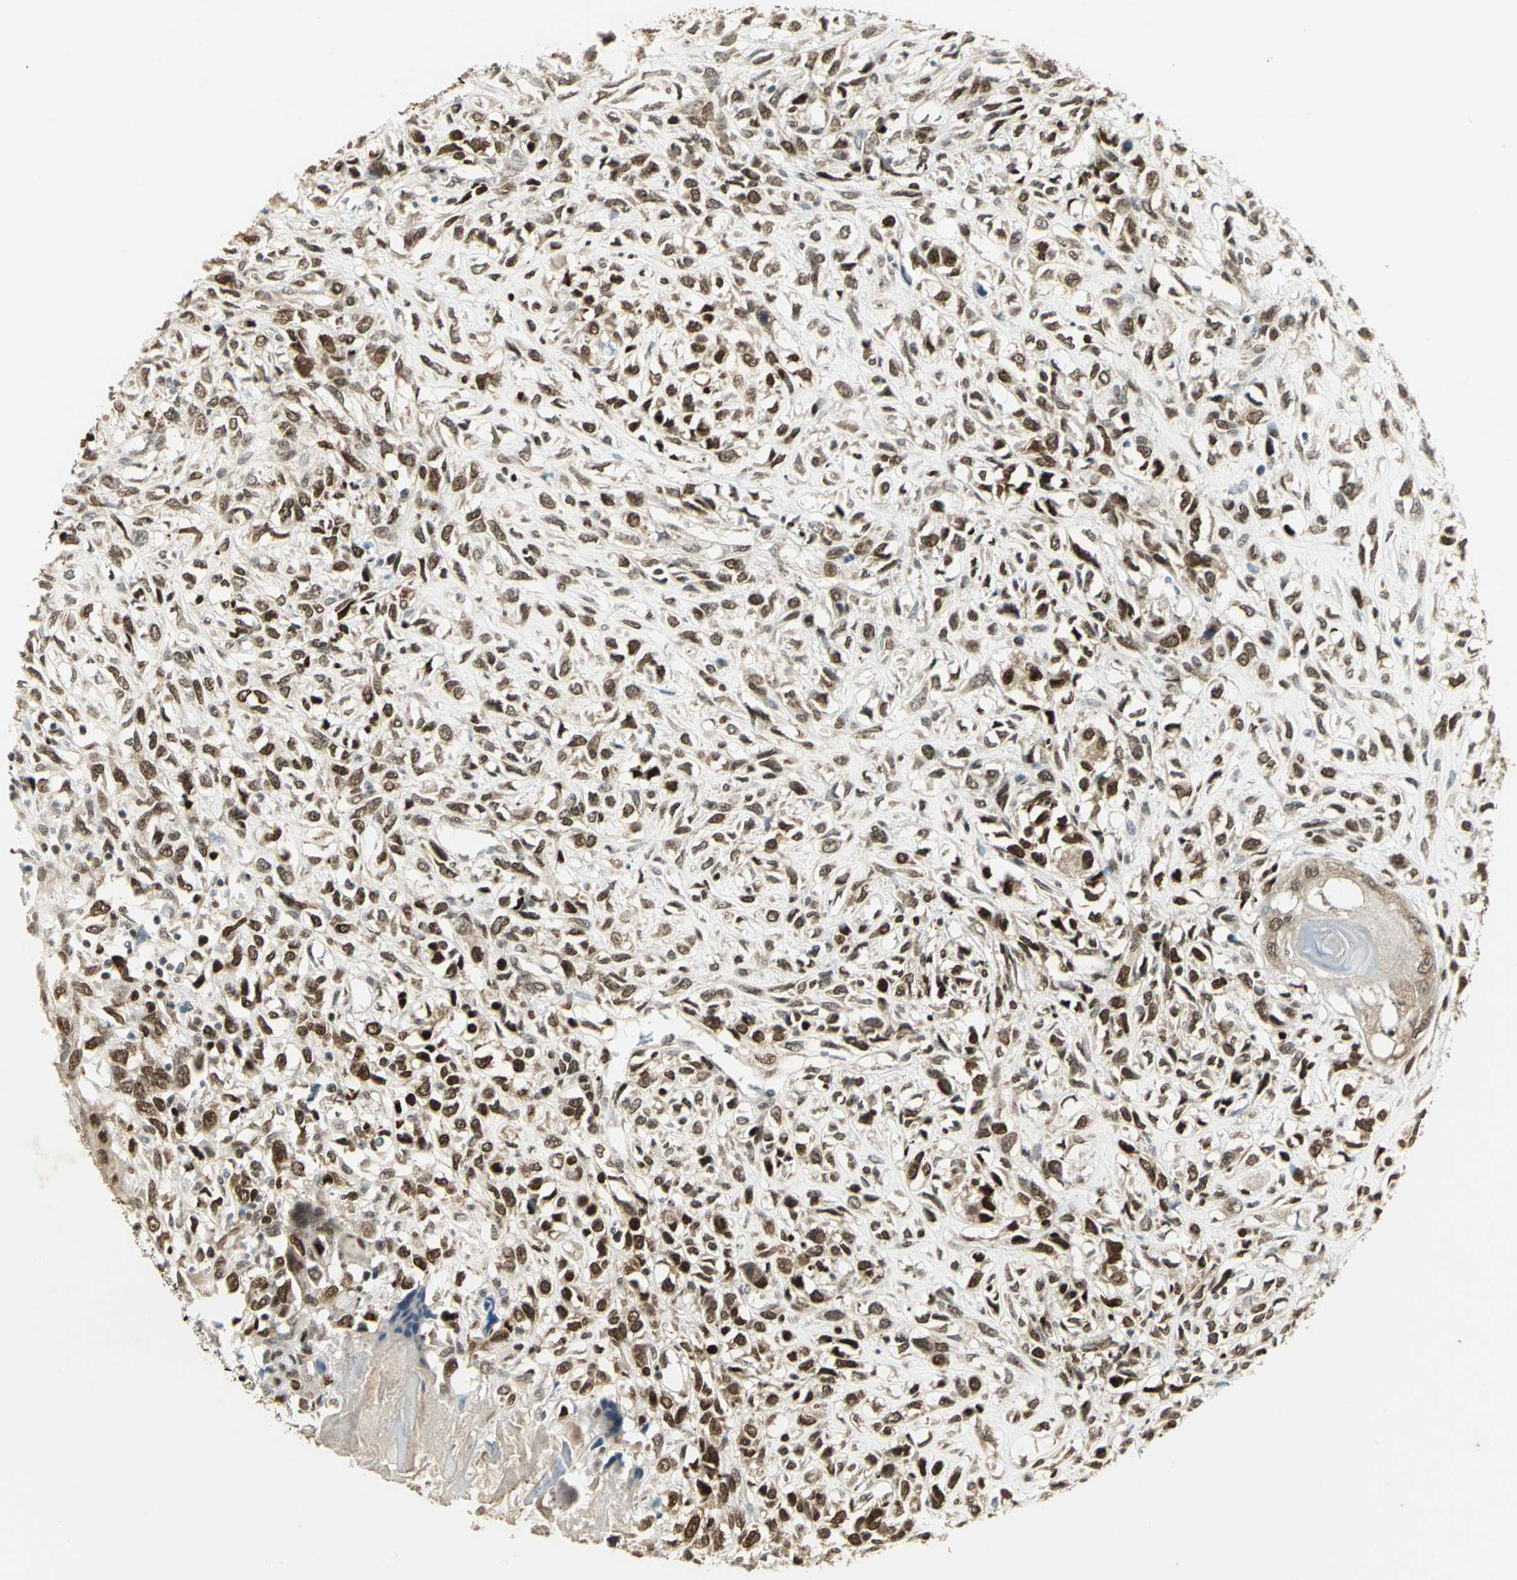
{"staining": {"intensity": "strong", "quantity": ">75%", "location": "nuclear"}, "tissue": "head and neck cancer", "cell_type": "Tumor cells", "image_type": "cancer", "snomed": [{"axis": "morphology", "description": "Necrosis, NOS"}, {"axis": "morphology", "description": "Neoplasm, malignant, NOS"}, {"axis": "topography", "description": "Salivary gland"}, {"axis": "topography", "description": "Head-Neck"}], "caption": "An image showing strong nuclear positivity in about >75% of tumor cells in head and neck cancer, as visualized by brown immunohistochemical staining.", "gene": "AK6", "patient": {"sex": "male", "age": 43}}